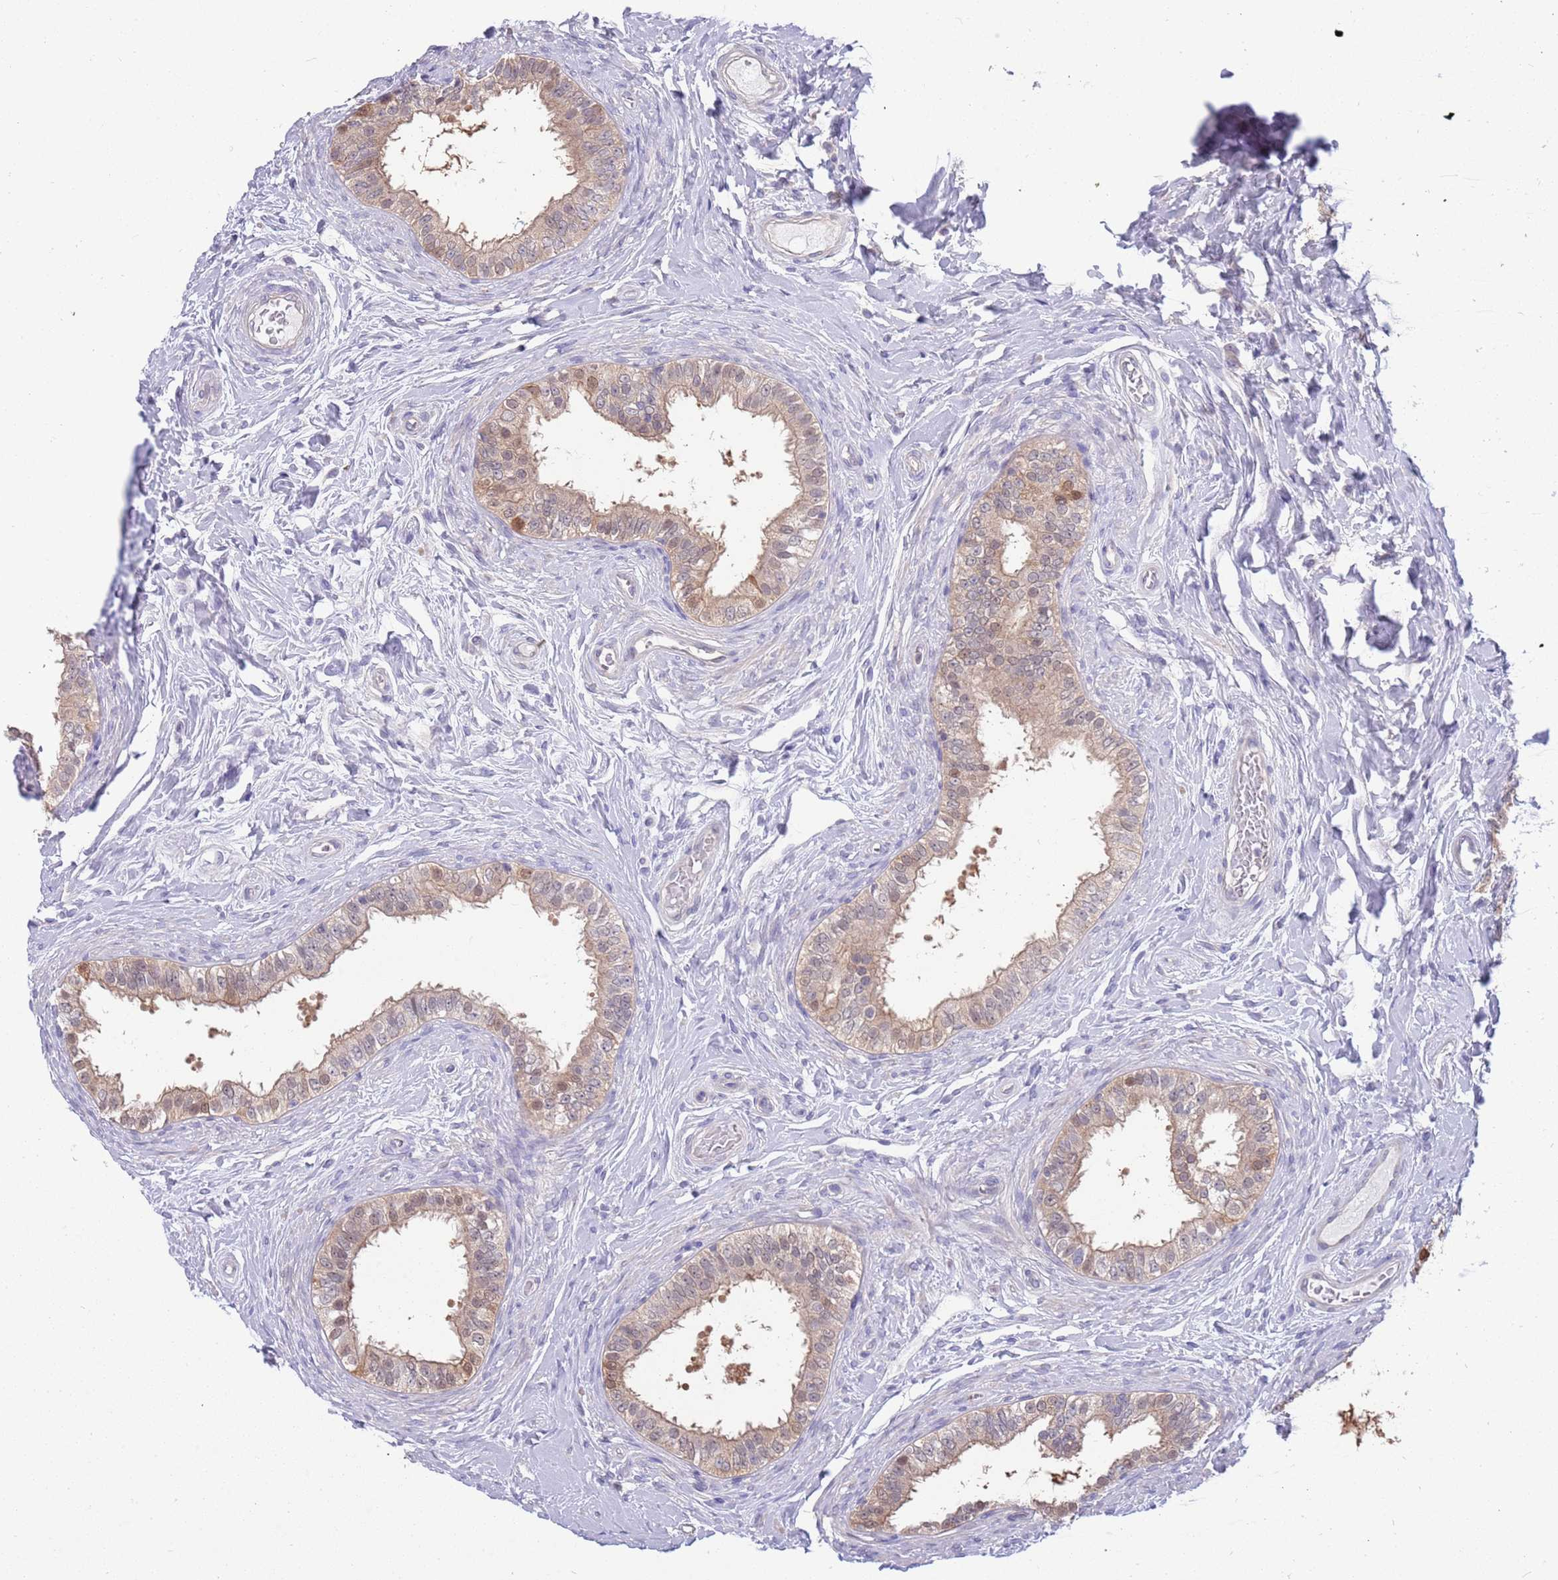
{"staining": {"intensity": "weak", "quantity": "25%-75%", "location": "cytoplasmic/membranous,nuclear"}, "tissue": "epididymis", "cell_type": "Glandular cells", "image_type": "normal", "snomed": [{"axis": "morphology", "description": "Normal tissue, NOS"}, {"axis": "topography", "description": "Epididymis"}], "caption": "An immunohistochemistry (IHC) micrograph of benign tissue is shown. Protein staining in brown labels weak cytoplasmic/membranous,nuclear positivity in epididymis within glandular cells.", "gene": "AP5S1", "patient": {"sex": "male", "age": 33}}